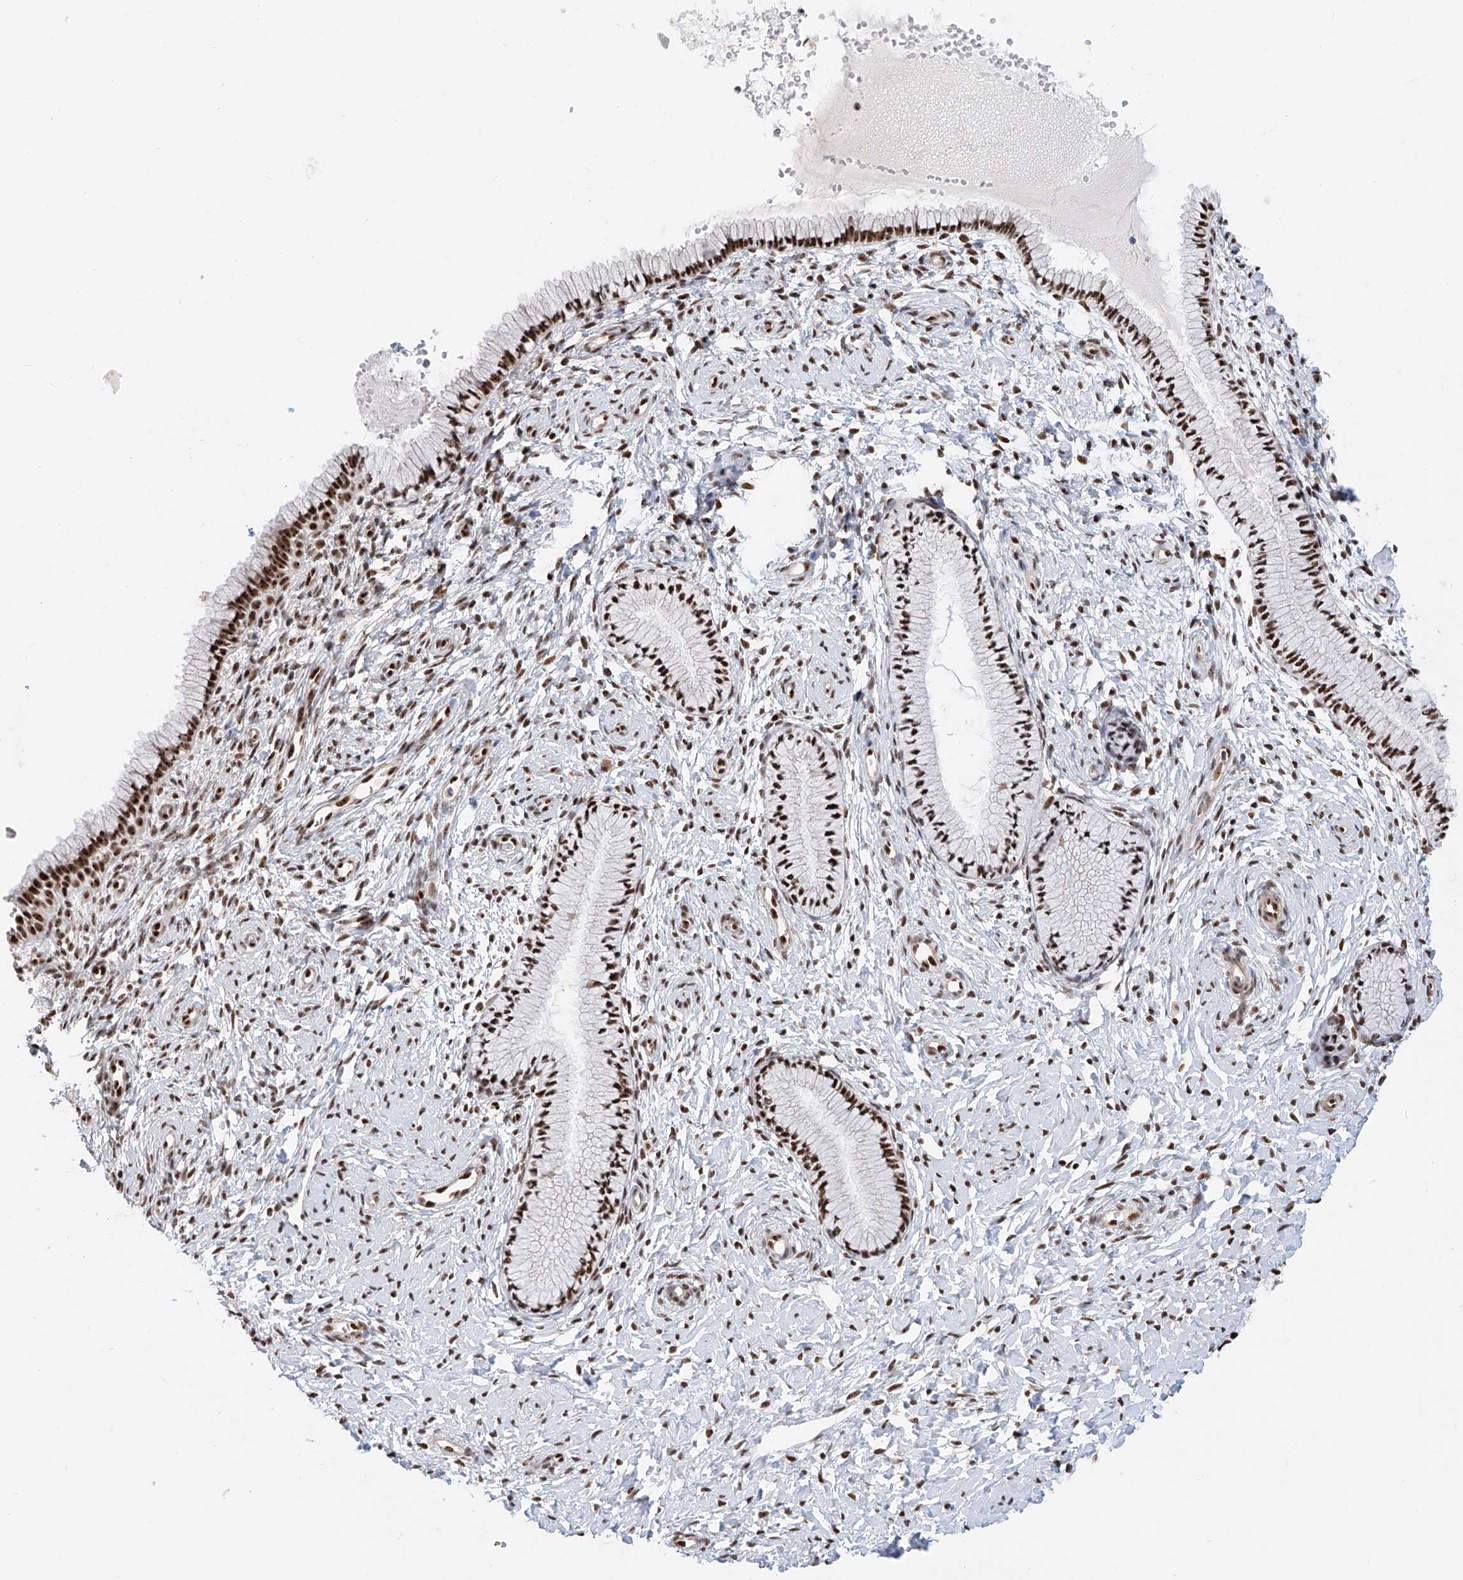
{"staining": {"intensity": "strong", "quantity": ">75%", "location": "nuclear"}, "tissue": "cervix", "cell_type": "Glandular cells", "image_type": "normal", "snomed": [{"axis": "morphology", "description": "Normal tissue, NOS"}, {"axis": "topography", "description": "Cervix"}], "caption": "Protein analysis of normal cervix demonstrates strong nuclear staining in approximately >75% of glandular cells.", "gene": "PRUNE2", "patient": {"sex": "female", "age": 33}}